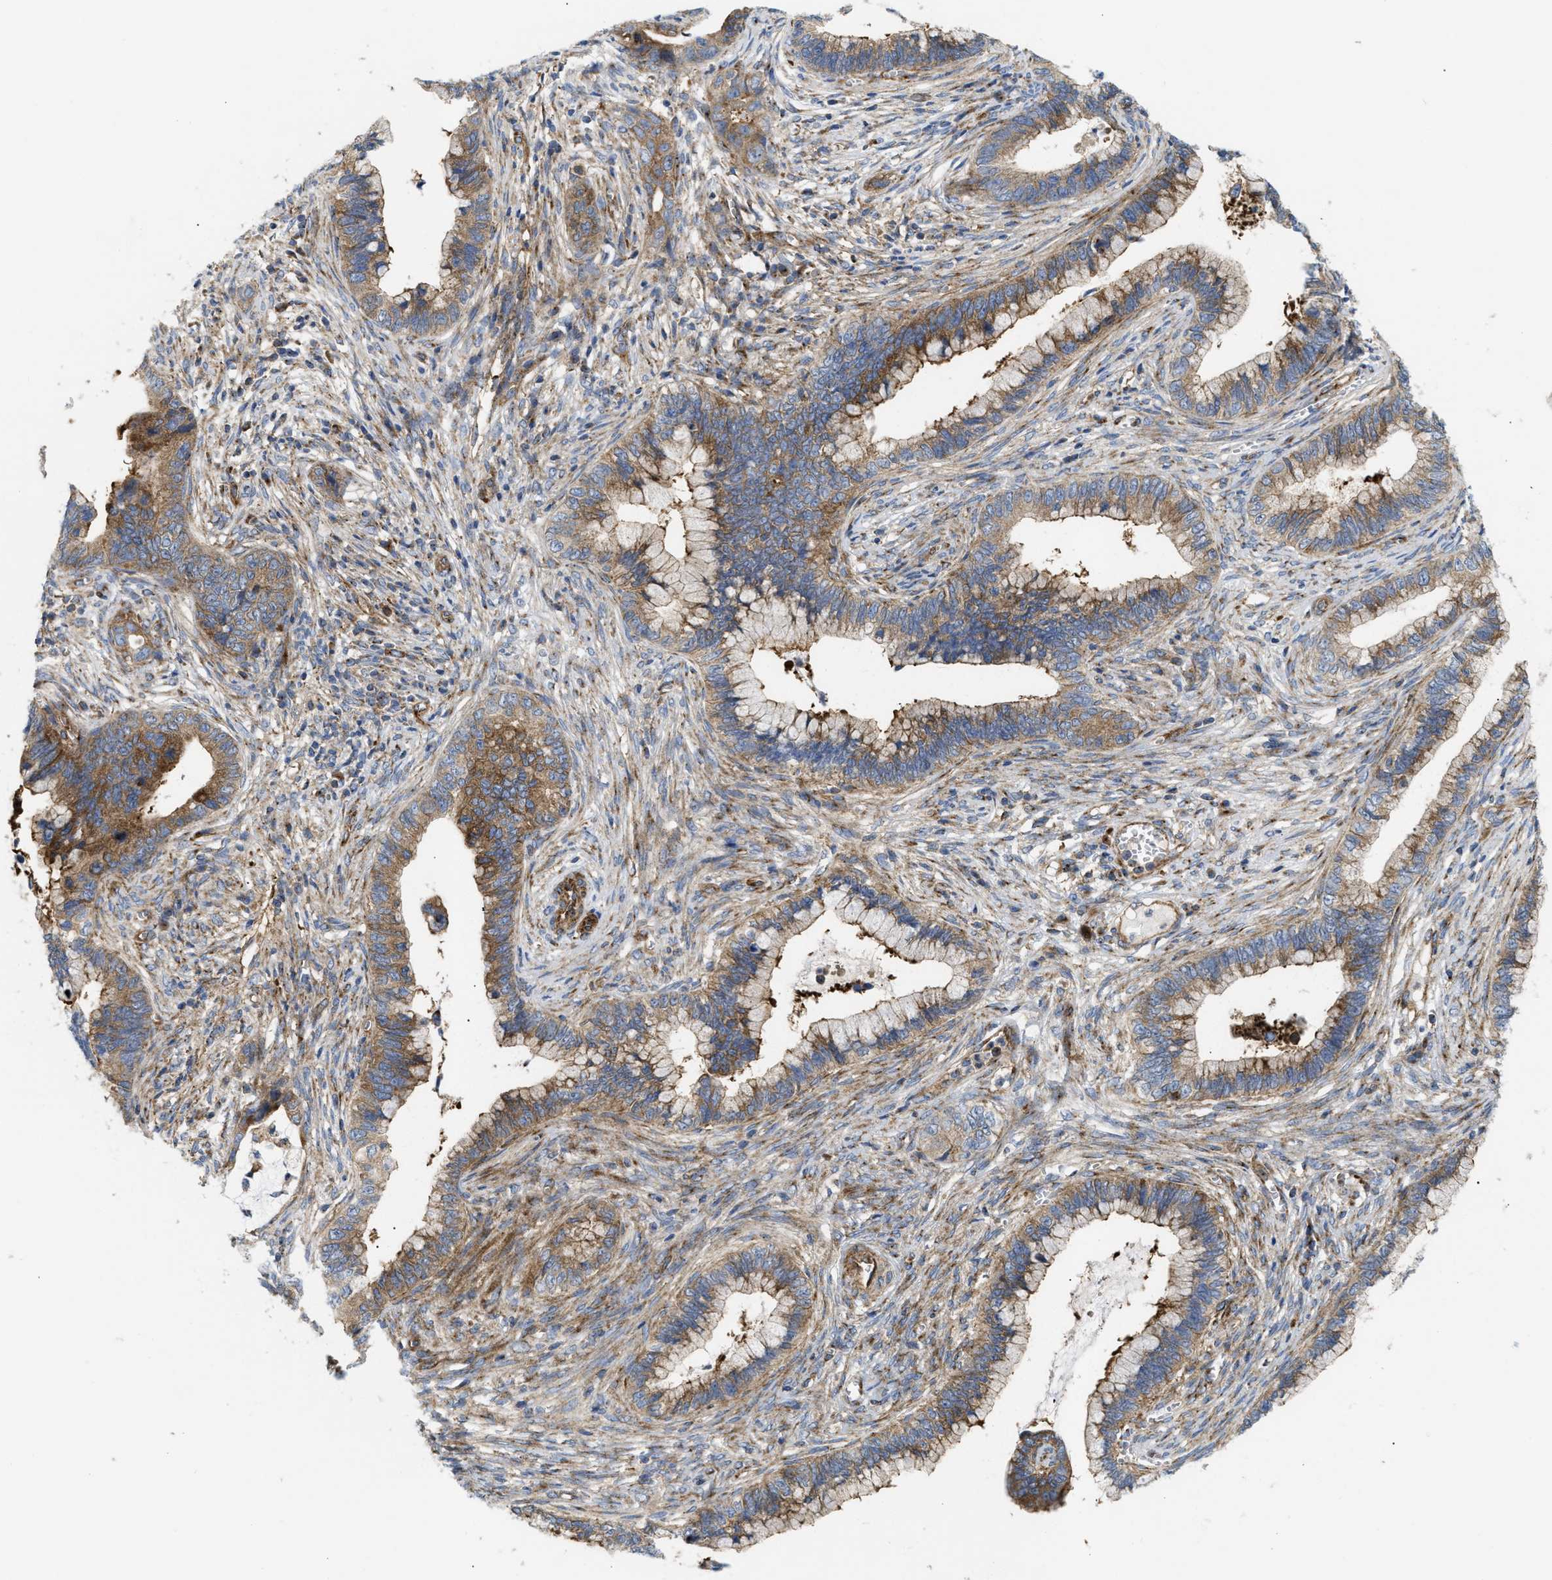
{"staining": {"intensity": "moderate", "quantity": ">75%", "location": "cytoplasmic/membranous"}, "tissue": "cervical cancer", "cell_type": "Tumor cells", "image_type": "cancer", "snomed": [{"axis": "morphology", "description": "Adenocarcinoma, NOS"}, {"axis": "topography", "description": "Cervix"}], "caption": "This is a histology image of IHC staining of cervical adenocarcinoma, which shows moderate staining in the cytoplasmic/membranous of tumor cells.", "gene": "DCTN4", "patient": {"sex": "female", "age": 44}}